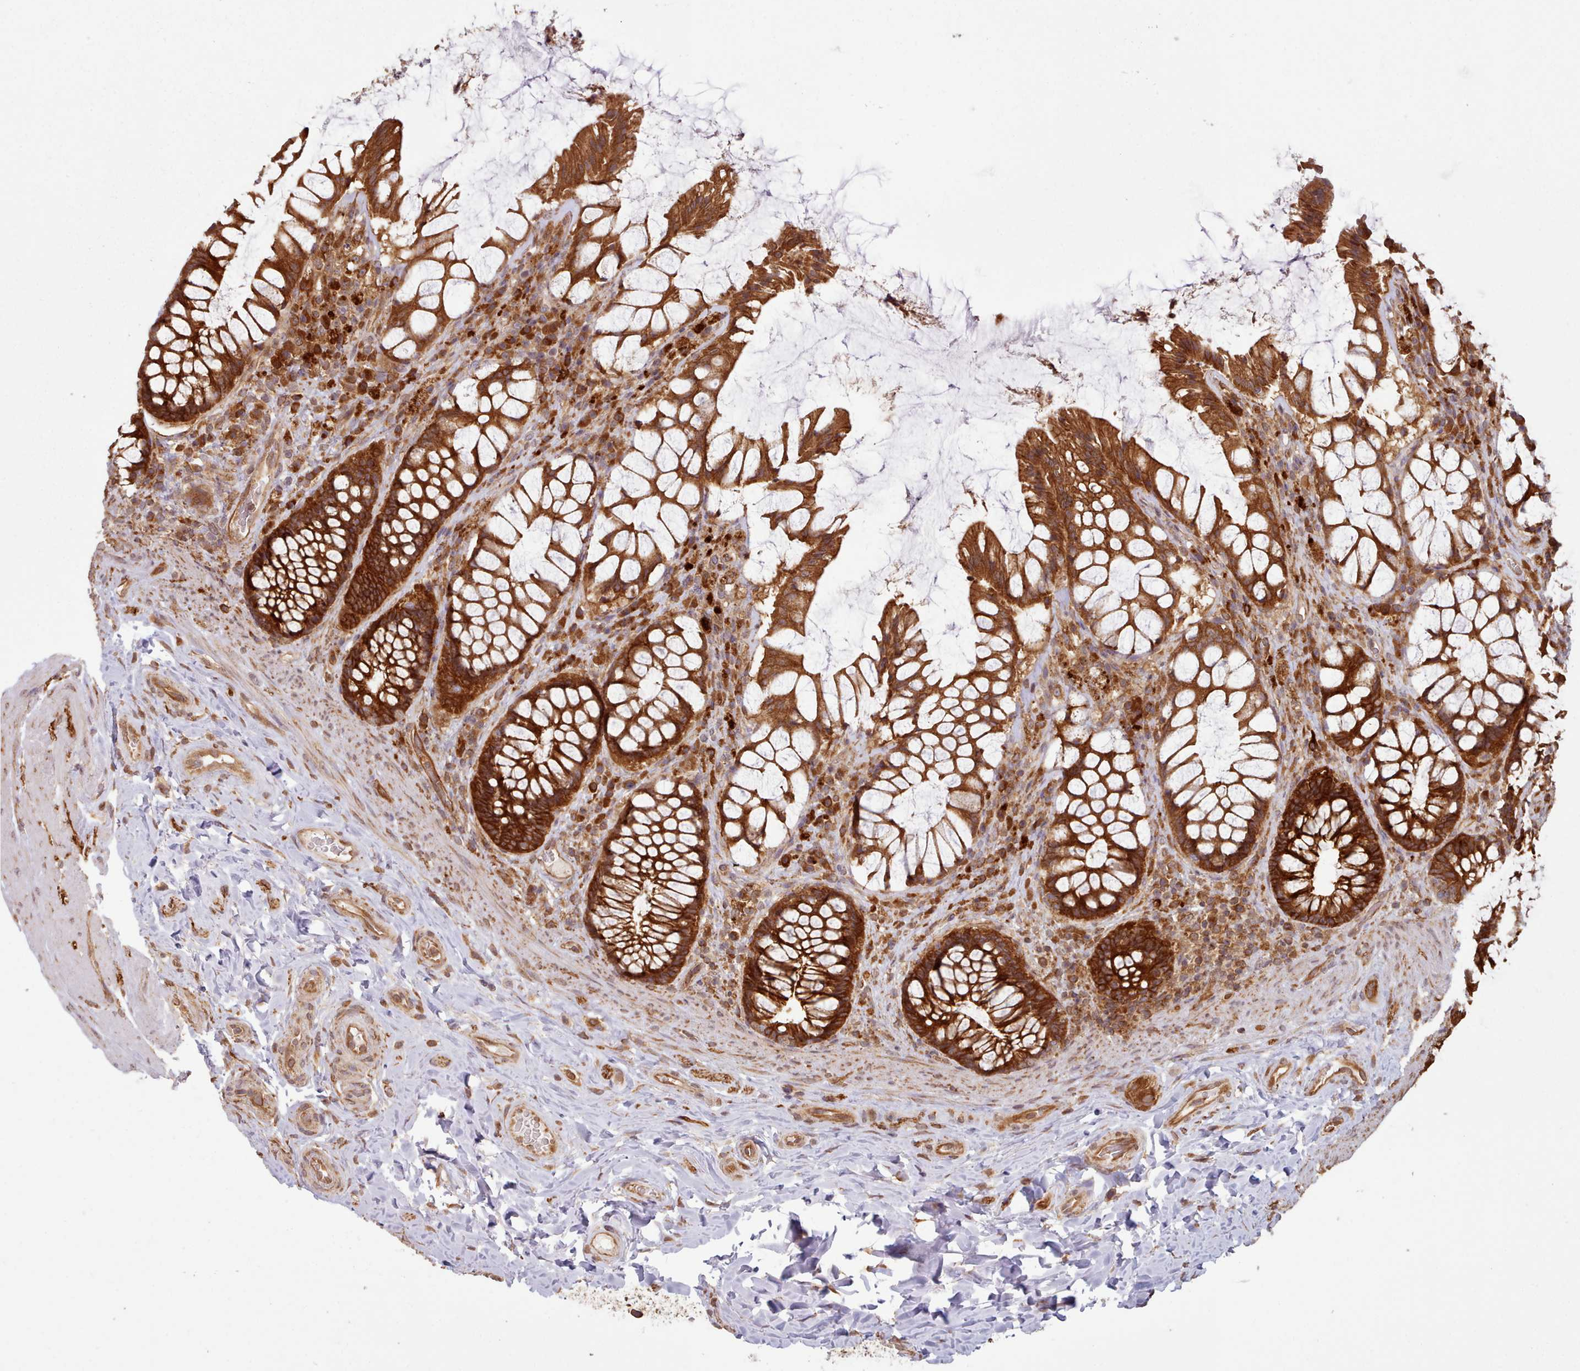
{"staining": {"intensity": "strong", "quantity": ">75%", "location": "cytoplasmic/membranous"}, "tissue": "rectum", "cell_type": "Glandular cells", "image_type": "normal", "snomed": [{"axis": "morphology", "description": "Normal tissue, NOS"}, {"axis": "topography", "description": "Rectum"}], "caption": "Glandular cells reveal high levels of strong cytoplasmic/membranous staining in about >75% of cells in normal rectum. (IHC, brightfield microscopy, high magnification).", "gene": "CRYBG1", "patient": {"sex": "female", "age": 58}}